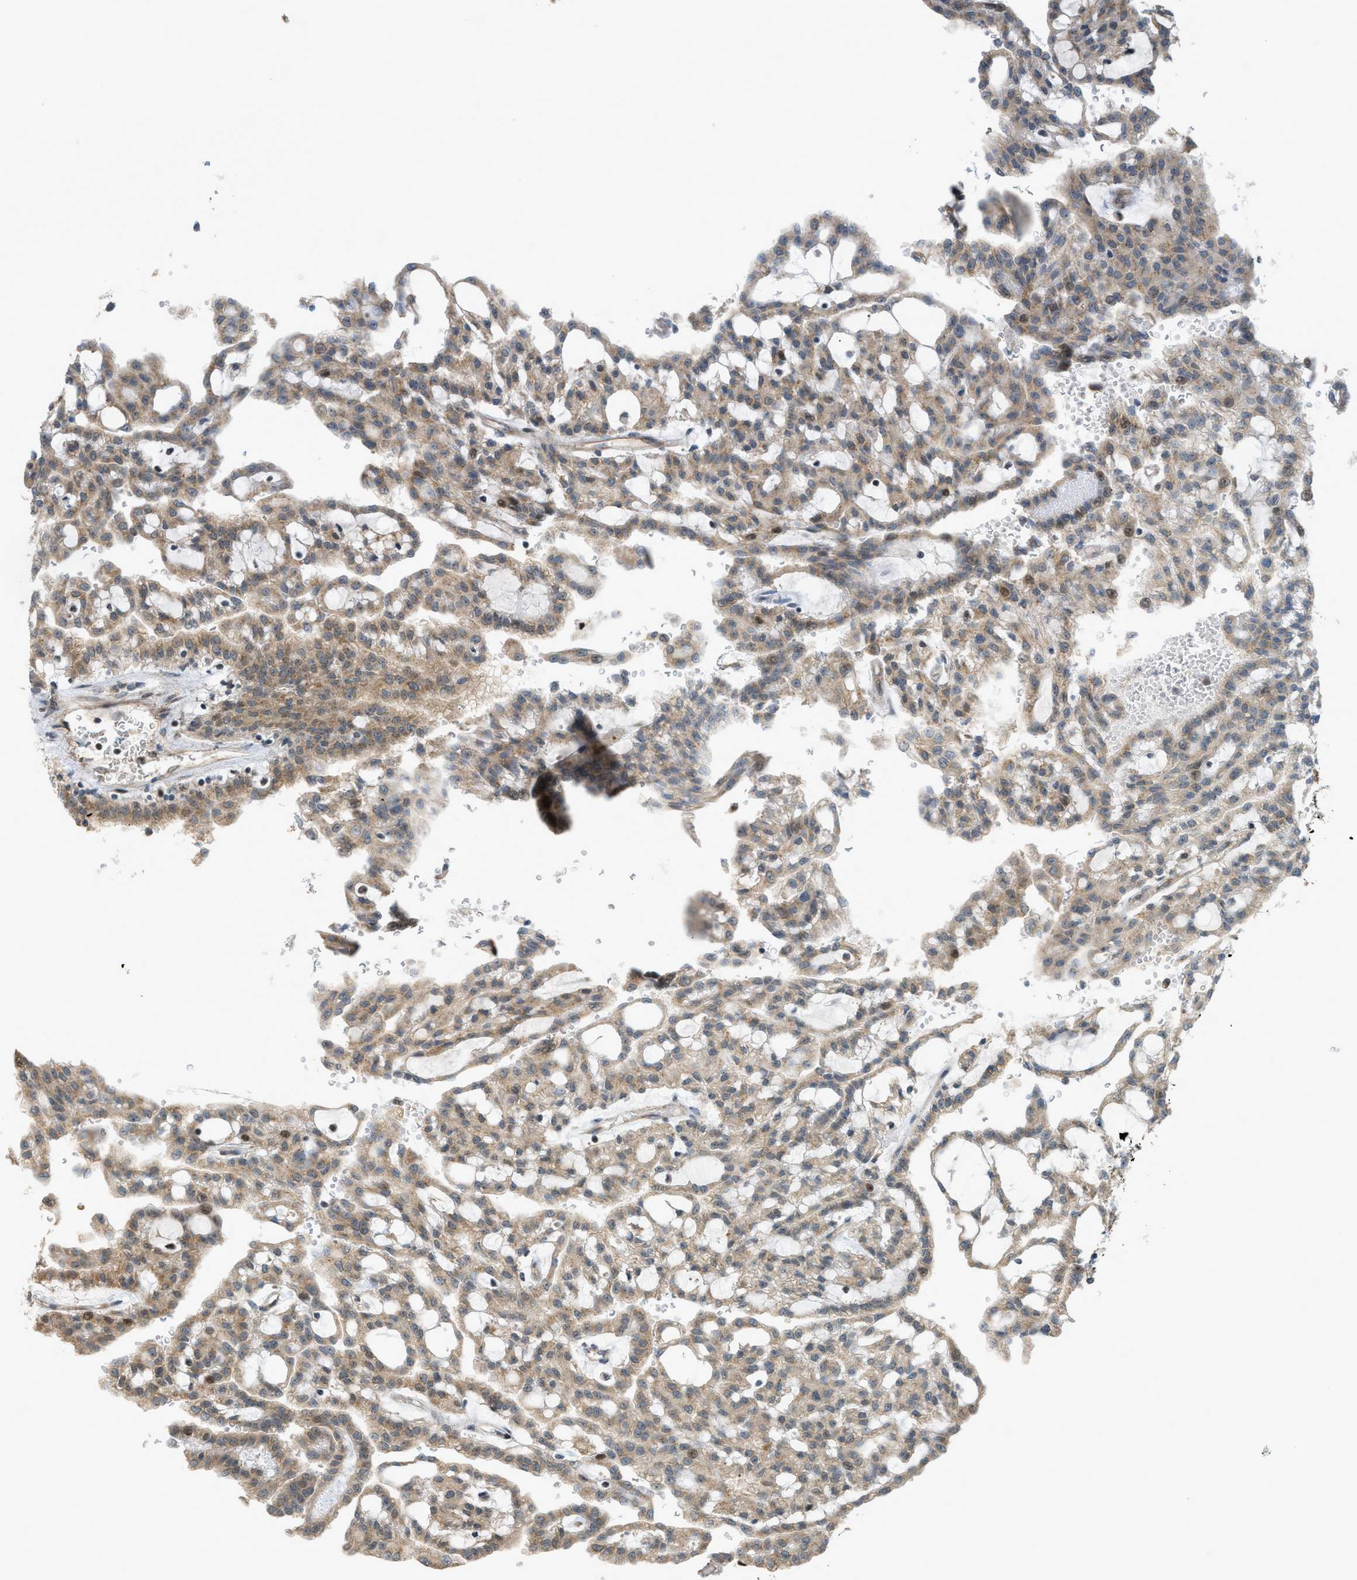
{"staining": {"intensity": "moderate", "quantity": ">75%", "location": "cytoplasmic/membranous,nuclear"}, "tissue": "renal cancer", "cell_type": "Tumor cells", "image_type": "cancer", "snomed": [{"axis": "morphology", "description": "Adenocarcinoma, NOS"}, {"axis": "topography", "description": "Kidney"}], "caption": "Renal adenocarcinoma stained with DAB immunohistochemistry (IHC) shows medium levels of moderate cytoplasmic/membranous and nuclear staining in approximately >75% of tumor cells. (brown staining indicates protein expression, while blue staining denotes nuclei).", "gene": "CCDC186", "patient": {"sex": "male", "age": 63}}